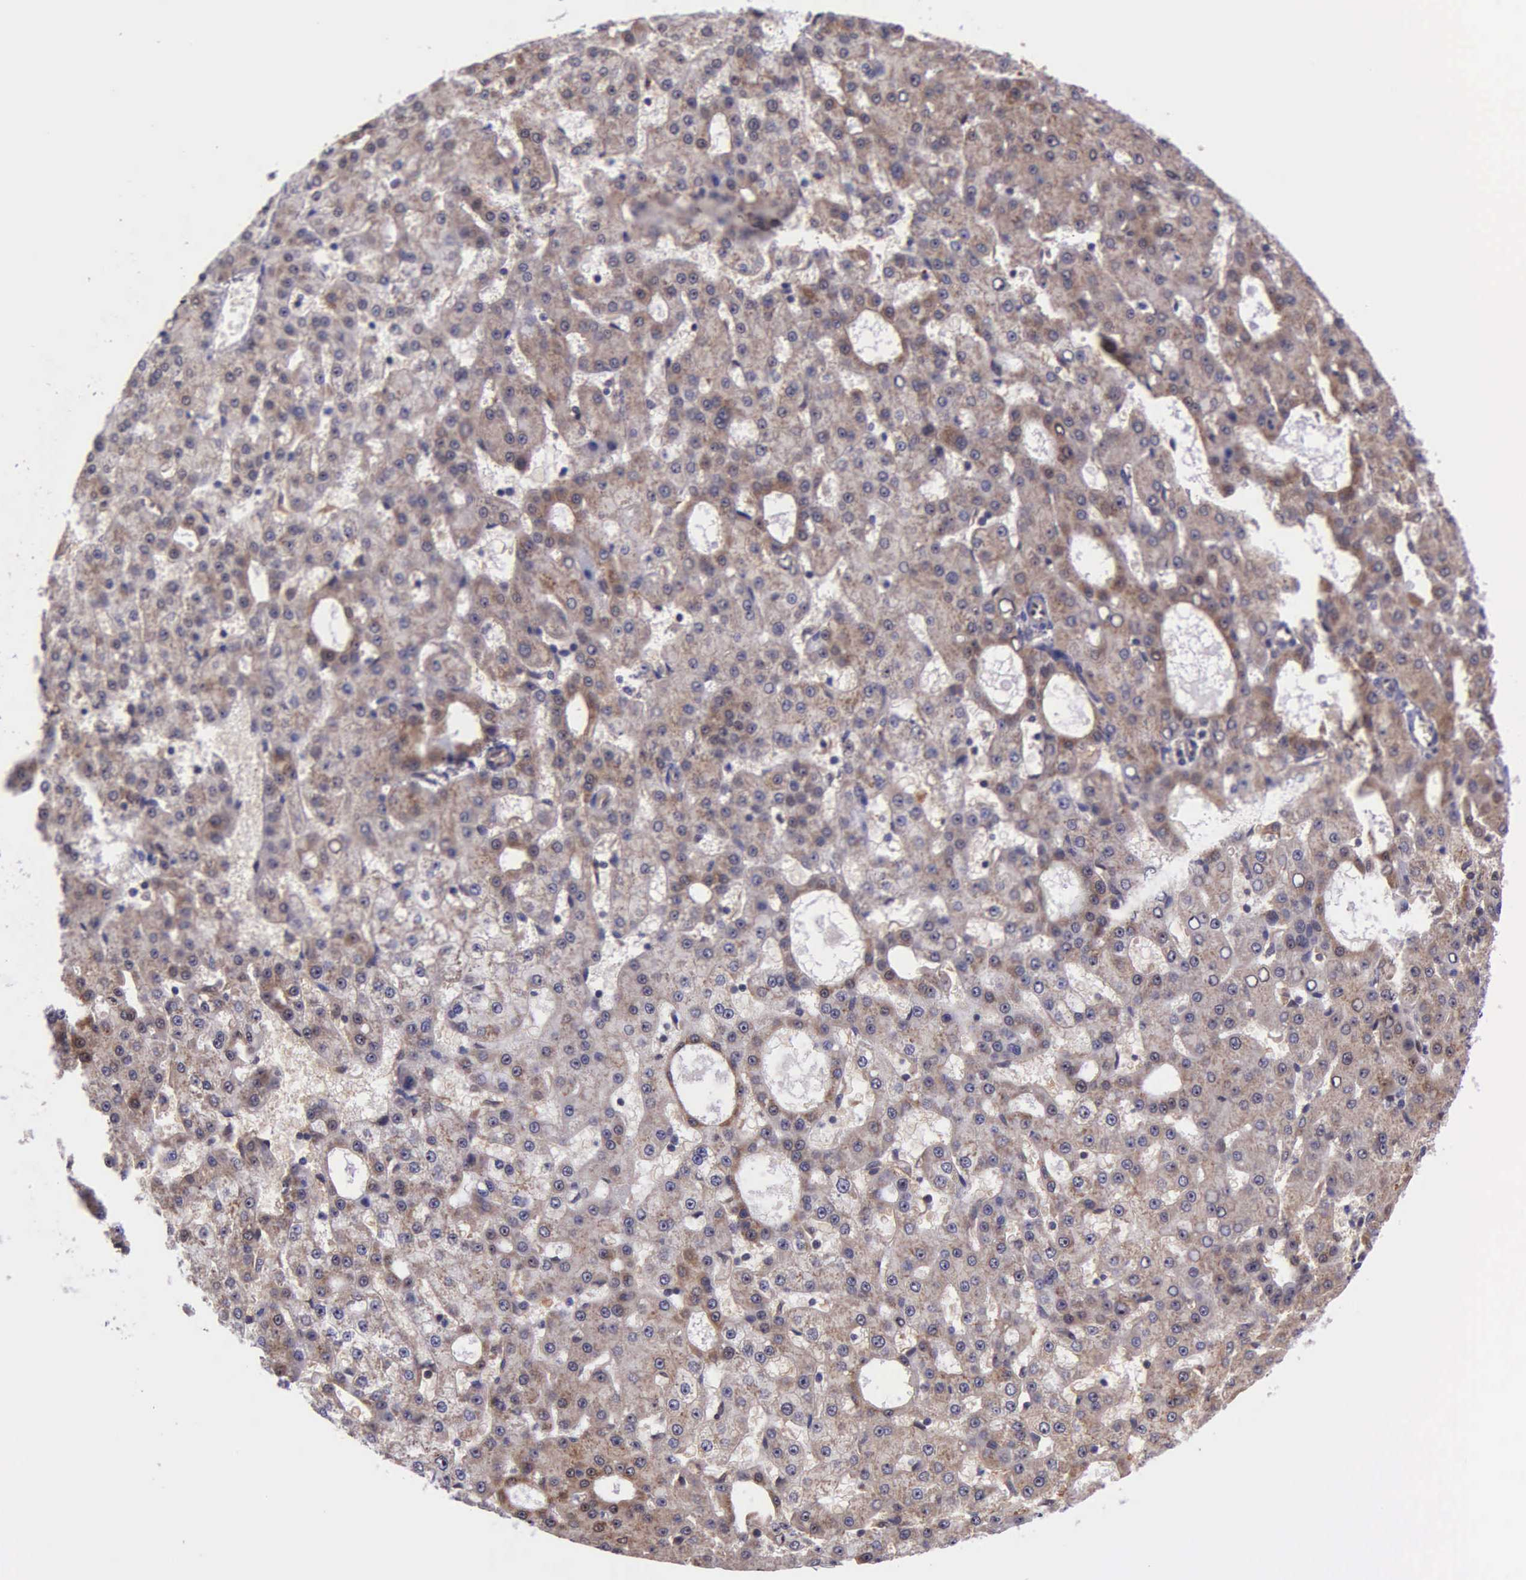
{"staining": {"intensity": "moderate", "quantity": ">75%", "location": "cytoplasmic/membranous"}, "tissue": "liver cancer", "cell_type": "Tumor cells", "image_type": "cancer", "snomed": [{"axis": "morphology", "description": "Carcinoma, Hepatocellular, NOS"}, {"axis": "topography", "description": "Liver"}], "caption": "The image shows staining of liver cancer, revealing moderate cytoplasmic/membranous protein staining (brown color) within tumor cells.", "gene": "GMPR2", "patient": {"sex": "male", "age": 47}}